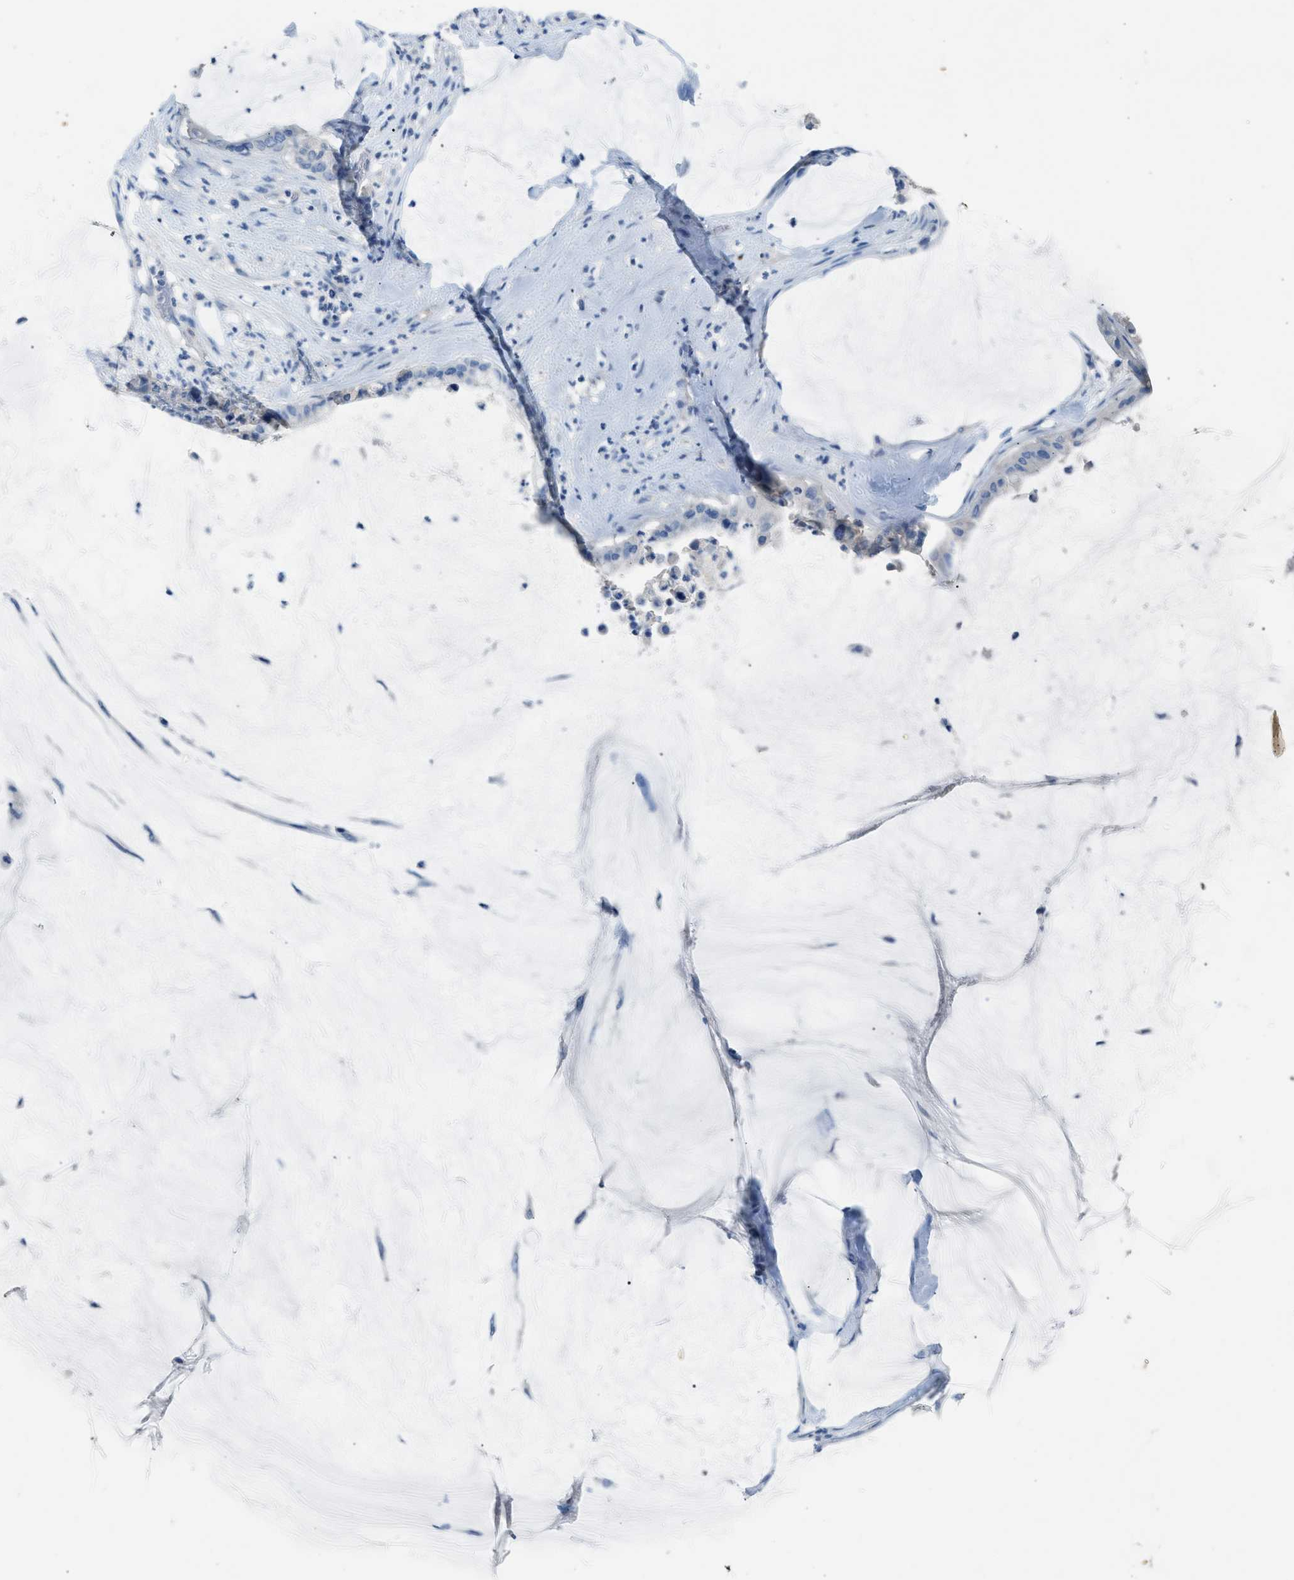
{"staining": {"intensity": "negative", "quantity": "none", "location": "none"}, "tissue": "pancreatic cancer", "cell_type": "Tumor cells", "image_type": "cancer", "snomed": [{"axis": "morphology", "description": "Adenocarcinoma, NOS"}, {"axis": "topography", "description": "Pancreas"}], "caption": "Adenocarcinoma (pancreatic) stained for a protein using immunohistochemistry demonstrates no positivity tumor cells.", "gene": "CLEC10A", "patient": {"sex": "male", "age": 41}}